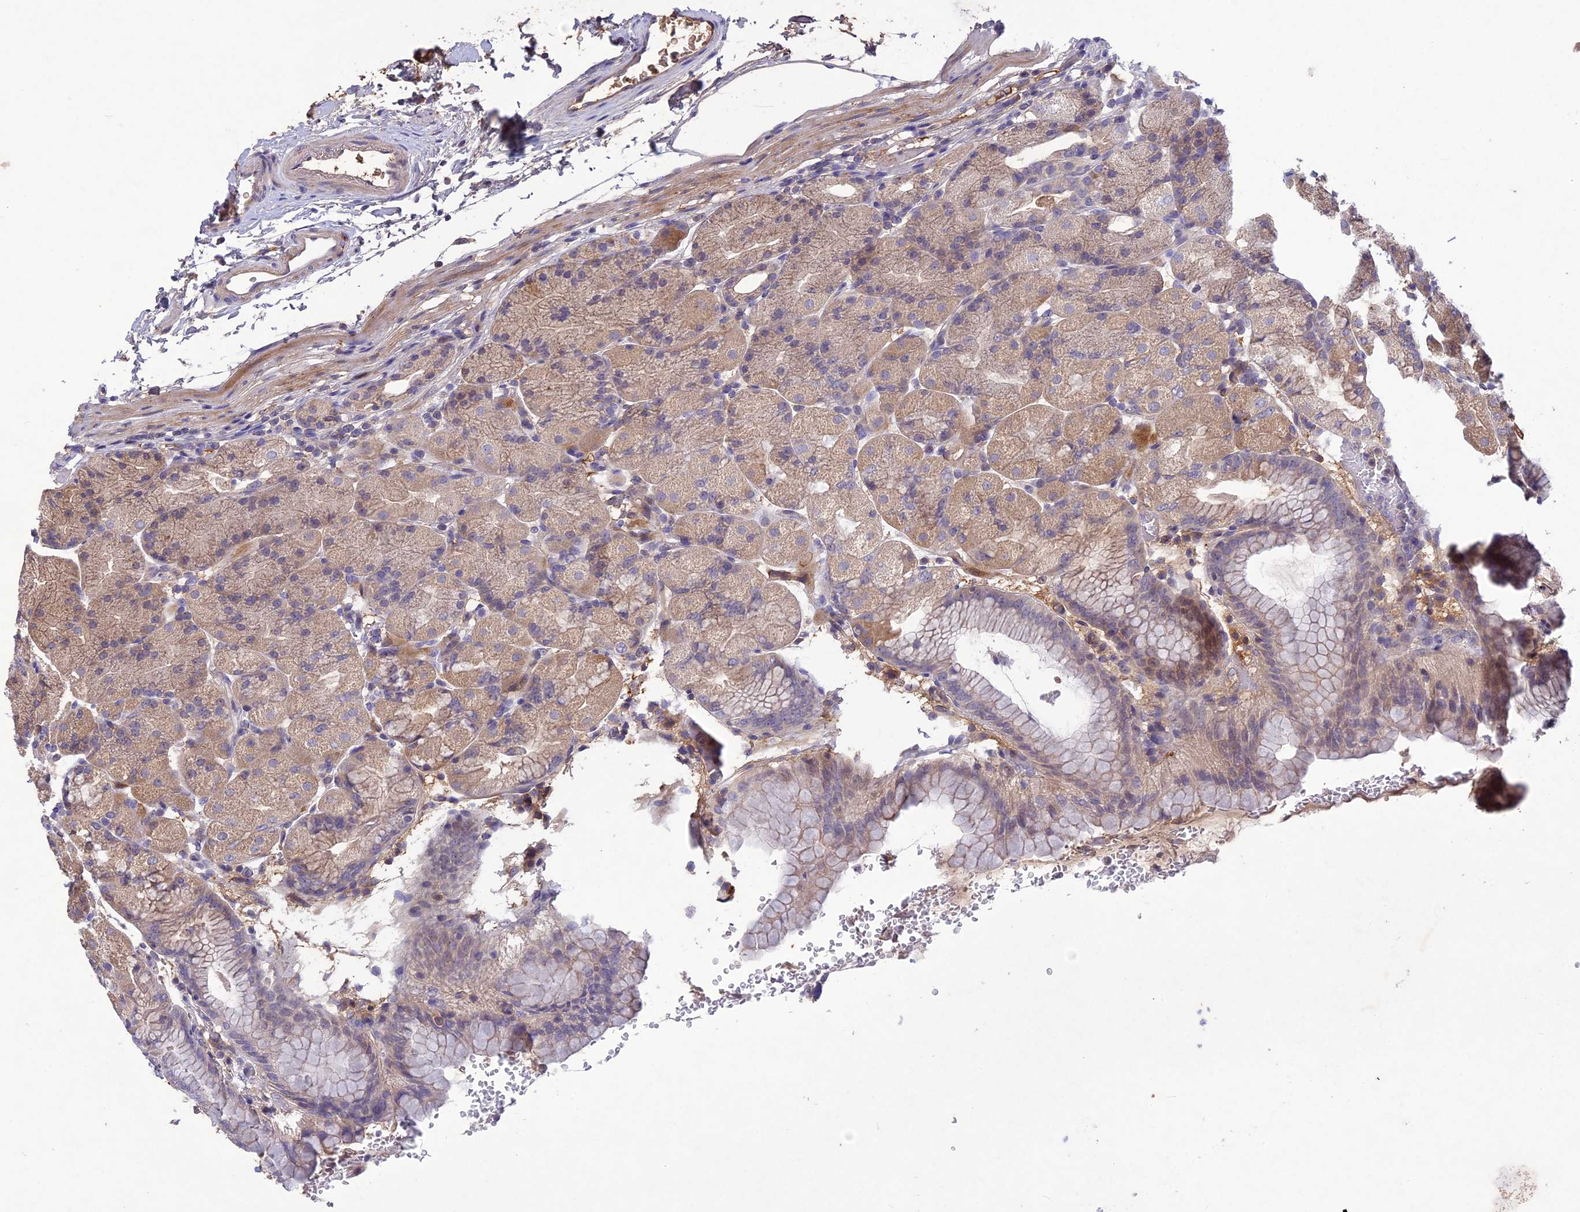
{"staining": {"intensity": "weak", "quantity": ">75%", "location": "cytoplasmic/membranous"}, "tissue": "stomach", "cell_type": "Glandular cells", "image_type": "normal", "snomed": [{"axis": "morphology", "description": "Normal tissue, NOS"}, {"axis": "topography", "description": "Stomach, upper"}, {"axis": "topography", "description": "Stomach, lower"}], "caption": "Glandular cells reveal low levels of weak cytoplasmic/membranous expression in approximately >75% of cells in unremarkable stomach.", "gene": "ADO", "patient": {"sex": "male", "age": 62}}